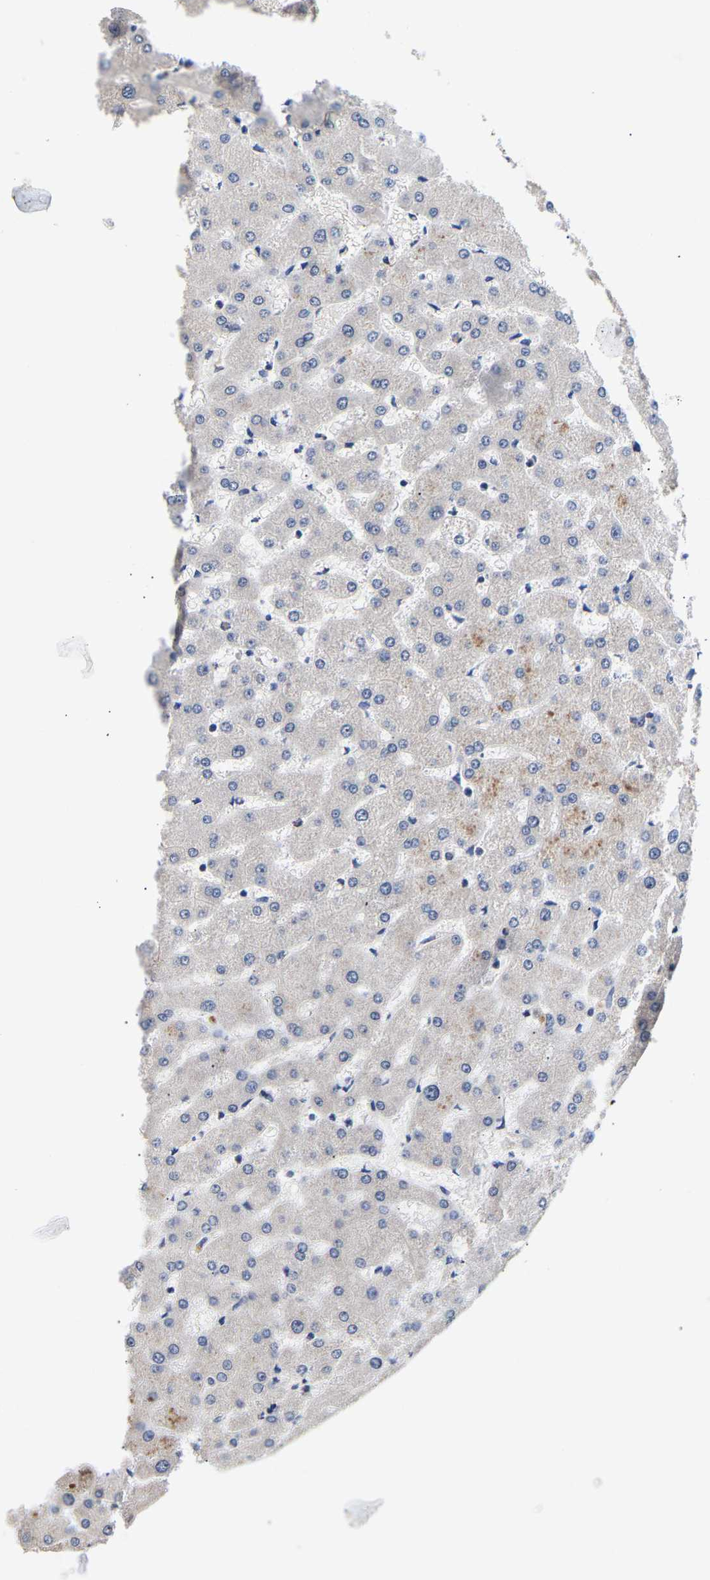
{"staining": {"intensity": "weak", "quantity": ">75%", "location": "cytoplasmic/membranous"}, "tissue": "liver", "cell_type": "Cholangiocytes", "image_type": "normal", "snomed": [{"axis": "morphology", "description": "Normal tissue, NOS"}, {"axis": "topography", "description": "Liver"}], "caption": "A brown stain highlights weak cytoplasmic/membranous staining of a protein in cholangiocytes of normal liver.", "gene": "METTL16", "patient": {"sex": "female", "age": 63}}